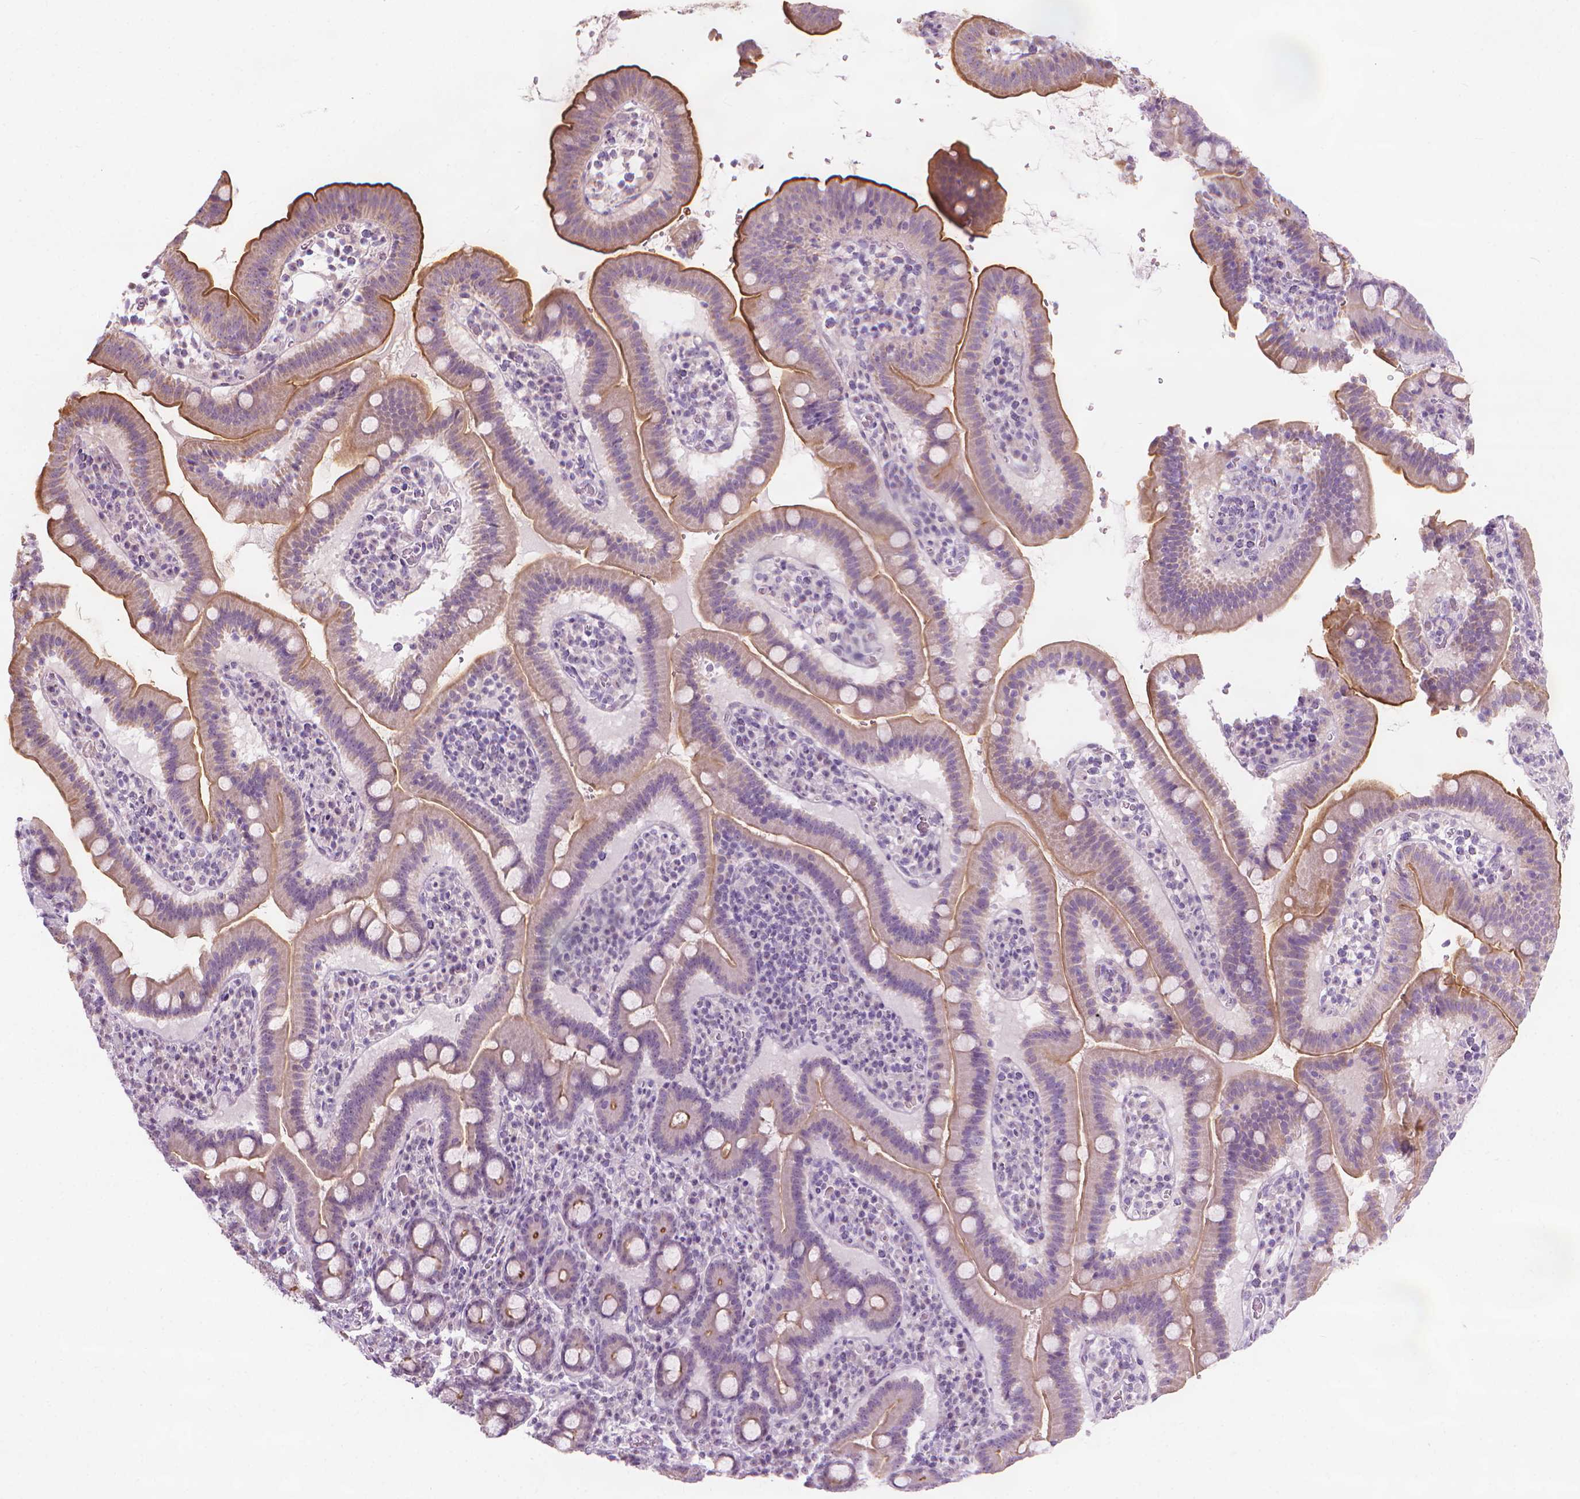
{"staining": {"intensity": "strong", "quantity": "25%-75%", "location": "cytoplasmic/membranous"}, "tissue": "small intestine", "cell_type": "Glandular cells", "image_type": "normal", "snomed": [{"axis": "morphology", "description": "Normal tissue, NOS"}, {"axis": "topography", "description": "Small intestine"}], "caption": "Small intestine was stained to show a protein in brown. There is high levels of strong cytoplasmic/membranous expression in about 25%-75% of glandular cells. The staining was performed using DAB to visualize the protein expression in brown, while the nuclei were stained in blue with hematoxylin (Magnification: 20x).", "gene": "GPRC5A", "patient": {"sex": "male", "age": 26}}